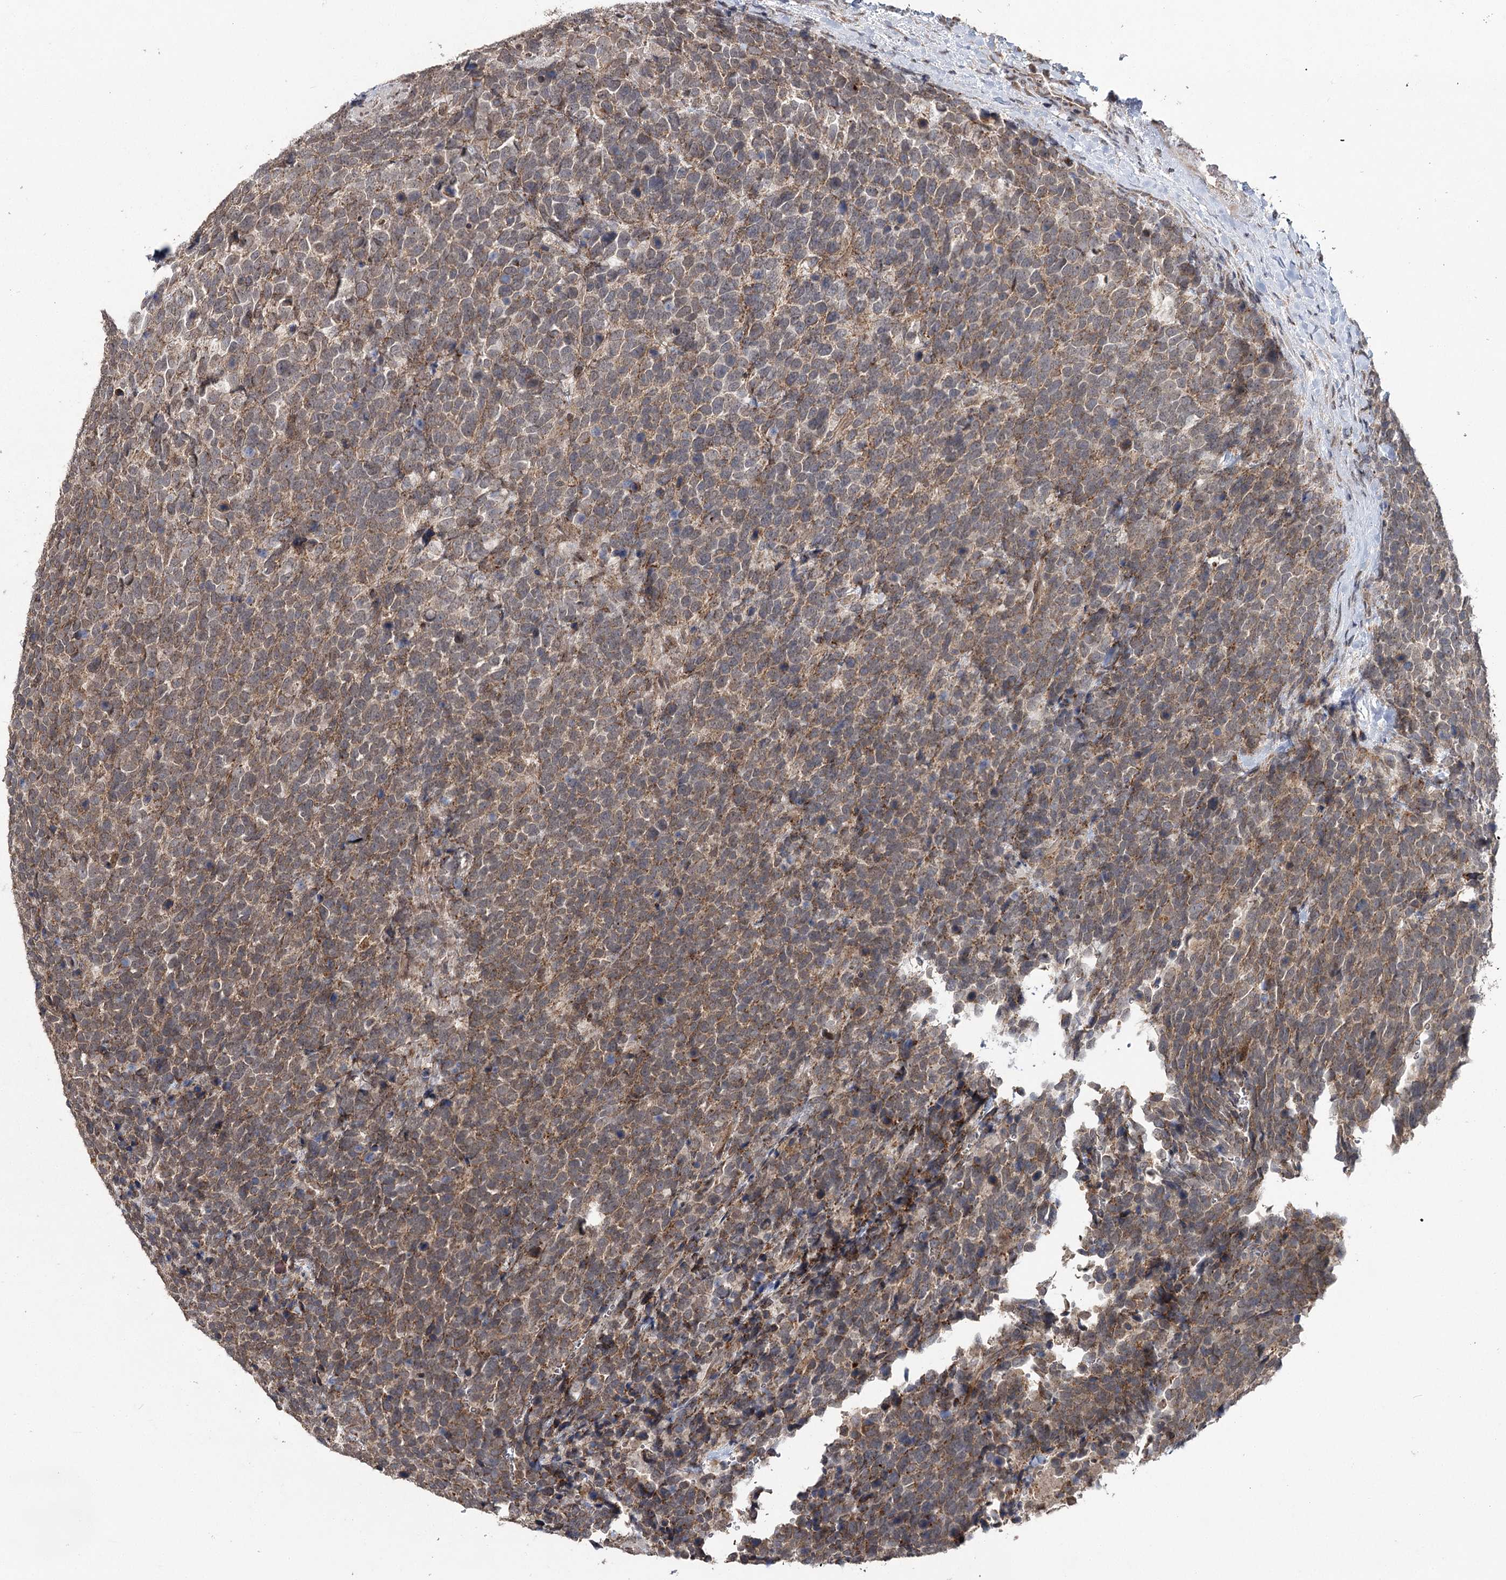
{"staining": {"intensity": "moderate", "quantity": "25%-75%", "location": "cytoplasmic/membranous"}, "tissue": "urothelial cancer", "cell_type": "Tumor cells", "image_type": "cancer", "snomed": [{"axis": "morphology", "description": "Urothelial carcinoma, High grade"}, {"axis": "topography", "description": "Urinary bladder"}], "caption": "Human high-grade urothelial carcinoma stained for a protein (brown) shows moderate cytoplasmic/membranous positive staining in approximately 25%-75% of tumor cells.", "gene": "ZNRF3", "patient": {"sex": "female", "age": 82}}